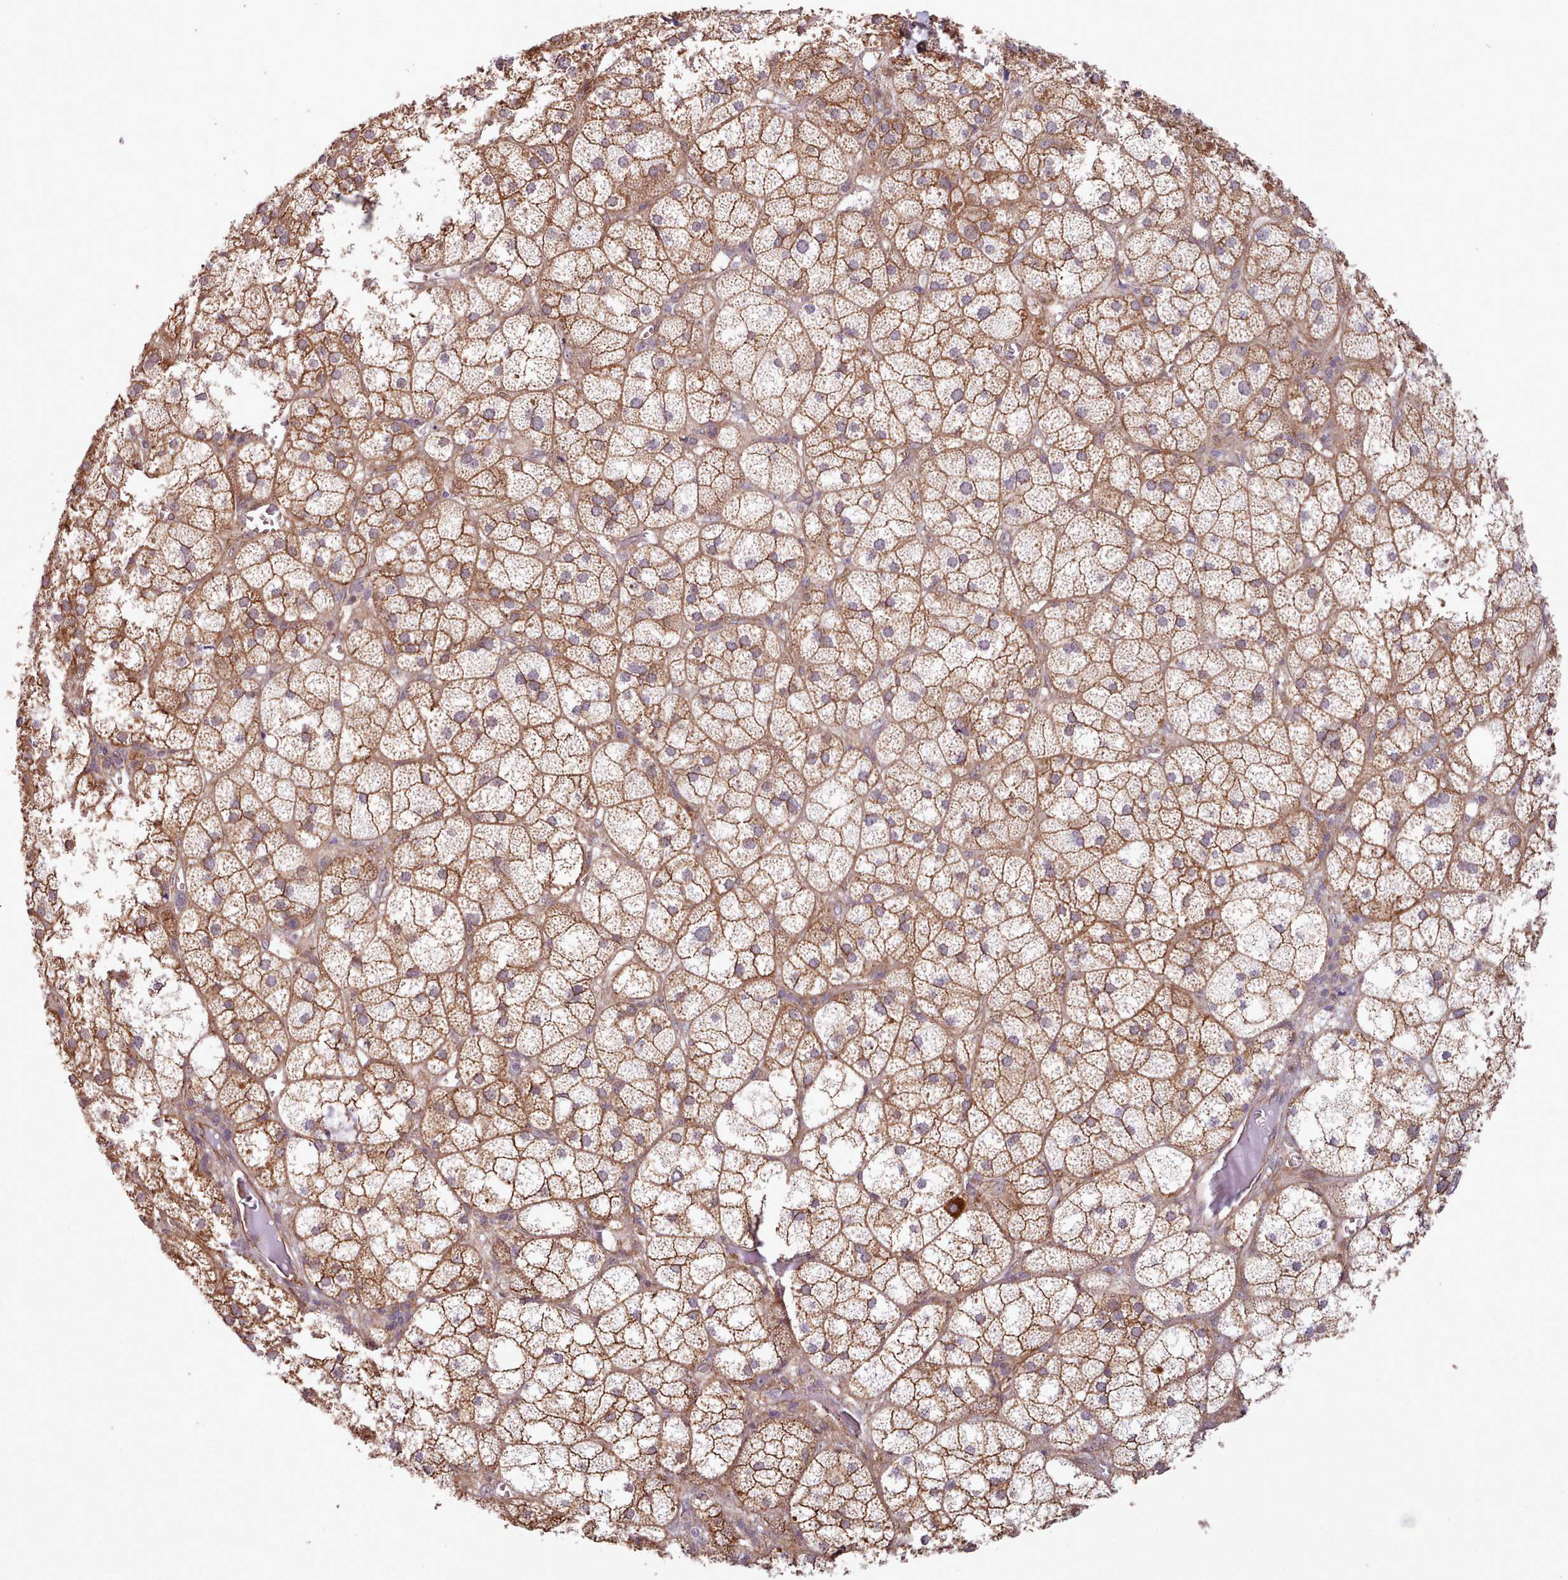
{"staining": {"intensity": "moderate", "quantity": ">75%", "location": "cytoplasmic/membranous"}, "tissue": "adrenal gland", "cell_type": "Glandular cells", "image_type": "normal", "snomed": [{"axis": "morphology", "description": "Normal tissue, NOS"}, {"axis": "topography", "description": "Adrenal gland"}], "caption": "This photomicrograph exhibits immunohistochemistry staining of benign adrenal gland, with medium moderate cytoplasmic/membranous positivity in about >75% of glandular cells.", "gene": "MRPL46", "patient": {"sex": "female", "age": 61}}